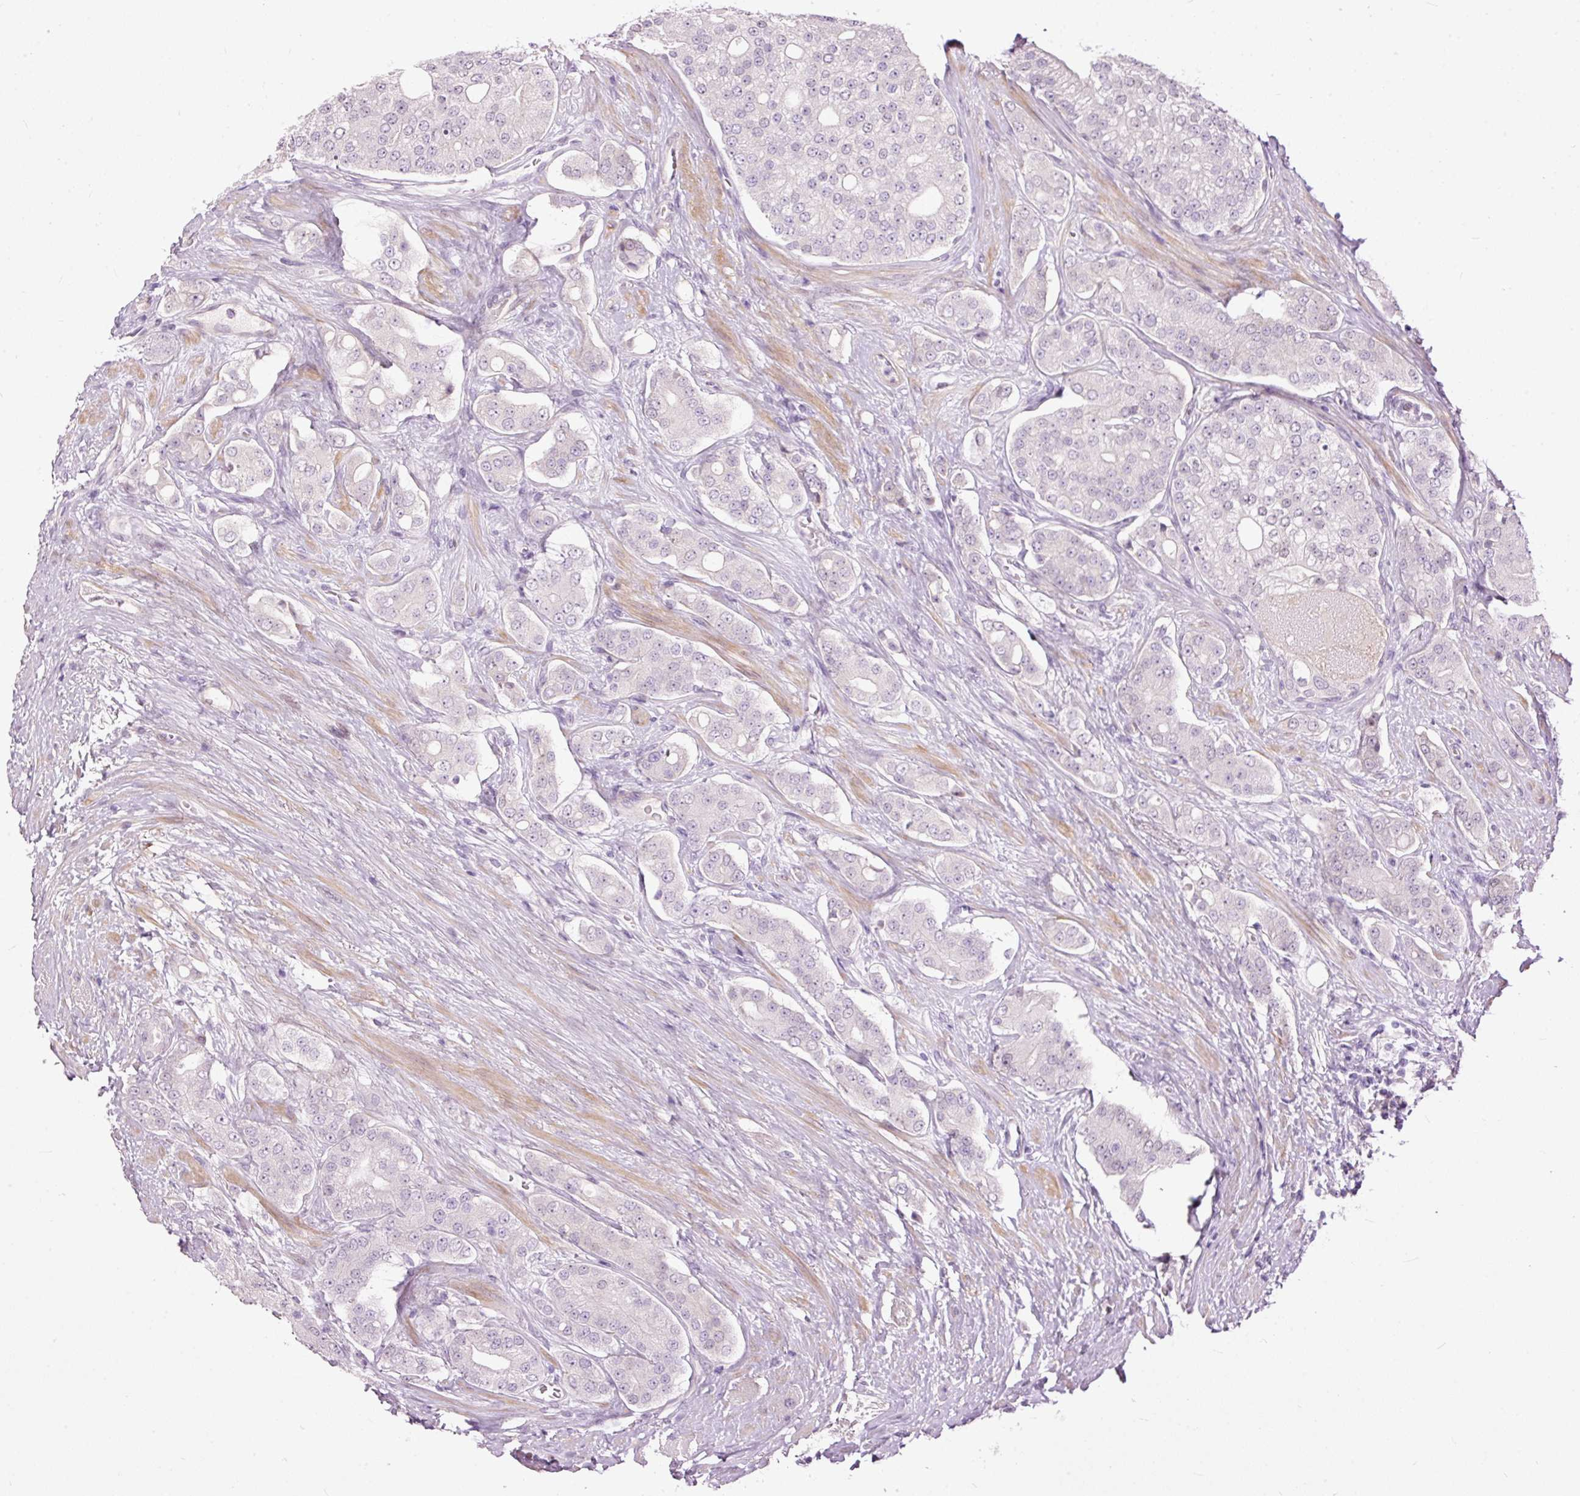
{"staining": {"intensity": "negative", "quantity": "none", "location": "none"}, "tissue": "prostate cancer", "cell_type": "Tumor cells", "image_type": "cancer", "snomed": [{"axis": "morphology", "description": "Adenocarcinoma, High grade"}, {"axis": "topography", "description": "Prostate"}], "caption": "The immunohistochemistry (IHC) photomicrograph has no significant staining in tumor cells of high-grade adenocarcinoma (prostate) tissue. Nuclei are stained in blue.", "gene": "FCRL4", "patient": {"sex": "male", "age": 71}}